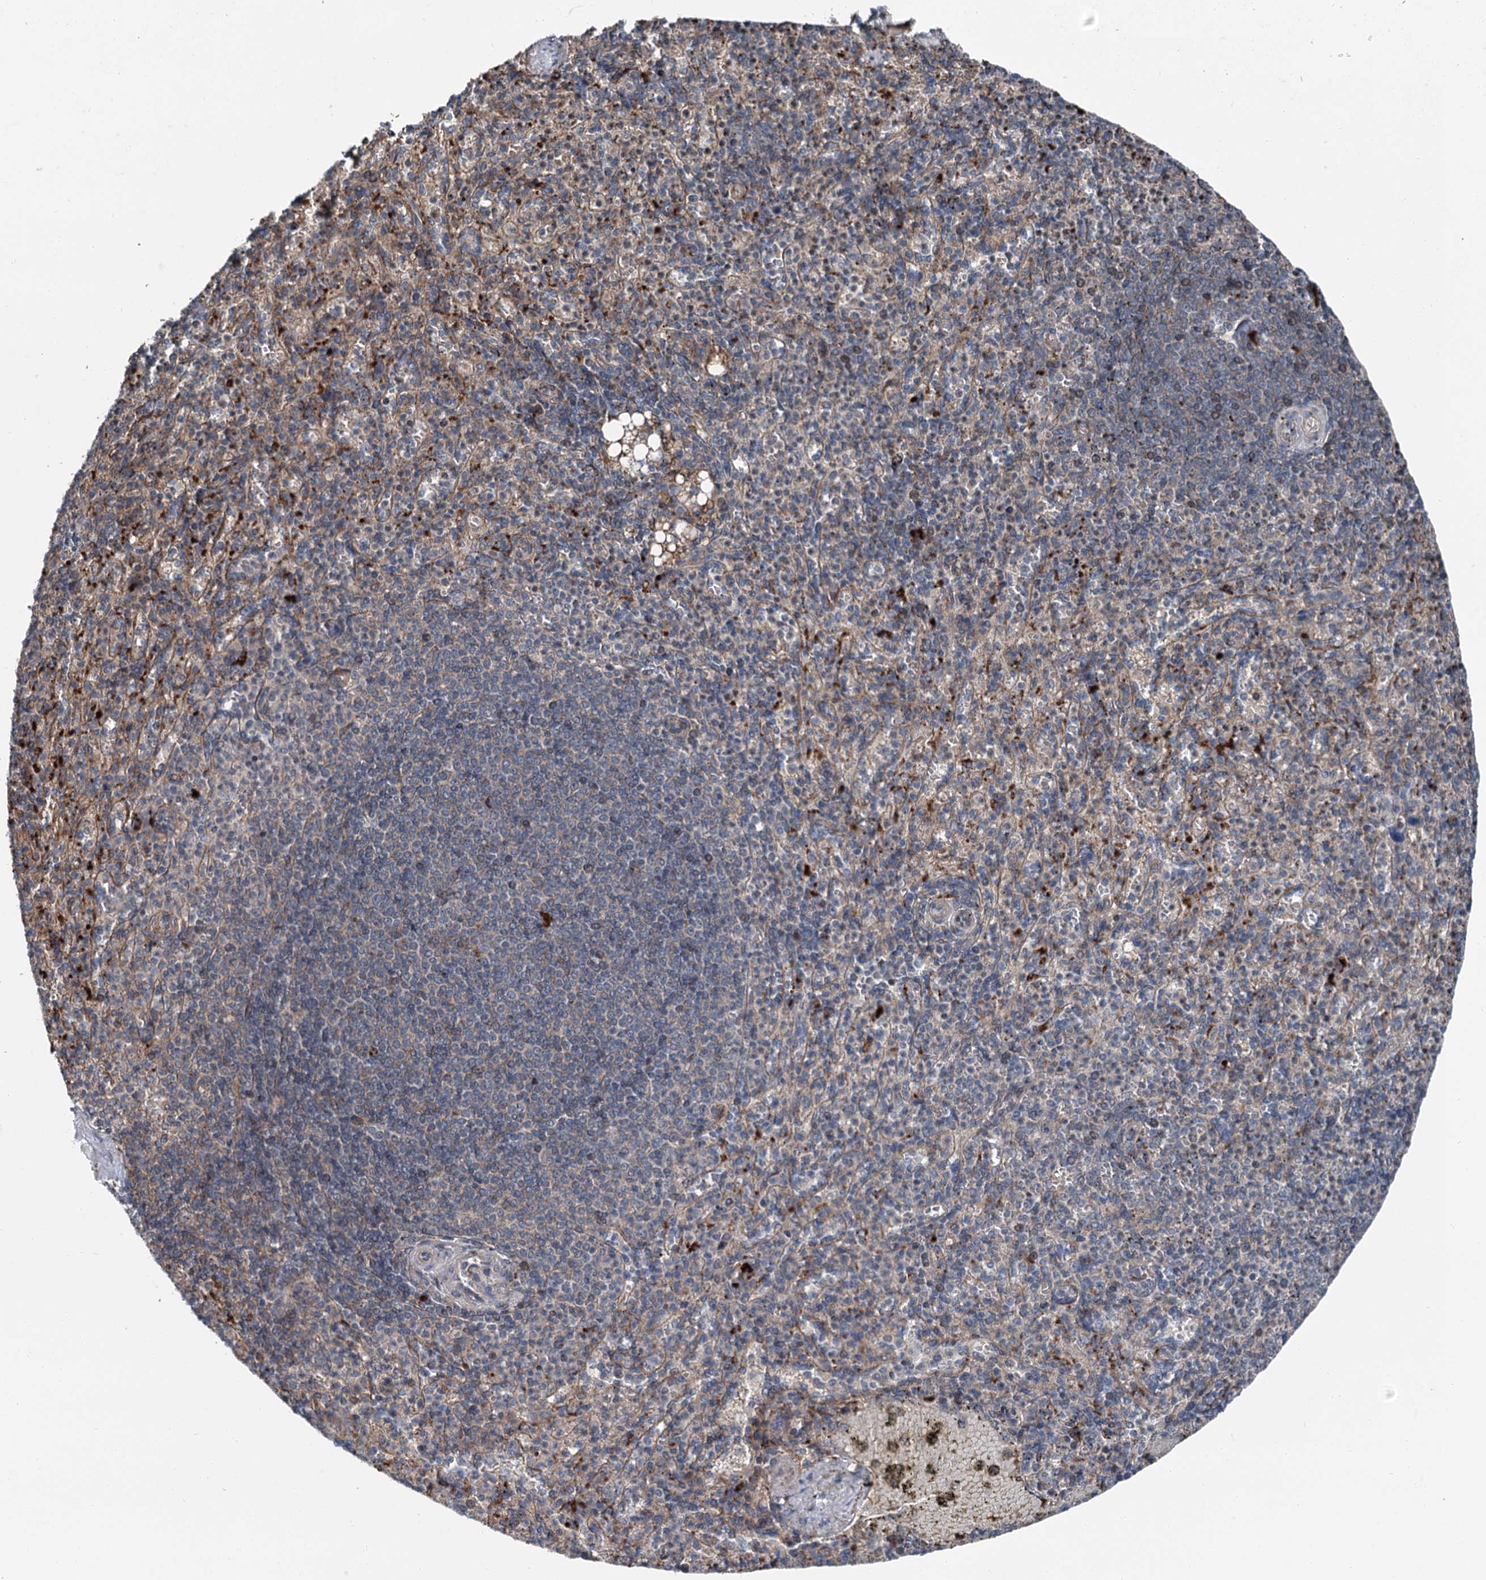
{"staining": {"intensity": "weak", "quantity": "<25%", "location": "cytoplasmic/membranous"}, "tissue": "spleen", "cell_type": "Cells in red pulp", "image_type": "normal", "snomed": [{"axis": "morphology", "description": "Normal tissue, NOS"}, {"axis": "topography", "description": "Spleen"}], "caption": "IHC image of unremarkable spleen: spleen stained with DAB (3,3'-diaminobenzidine) shows no significant protein expression in cells in red pulp.", "gene": "POLR1D", "patient": {"sex": "female", "age": 74}}